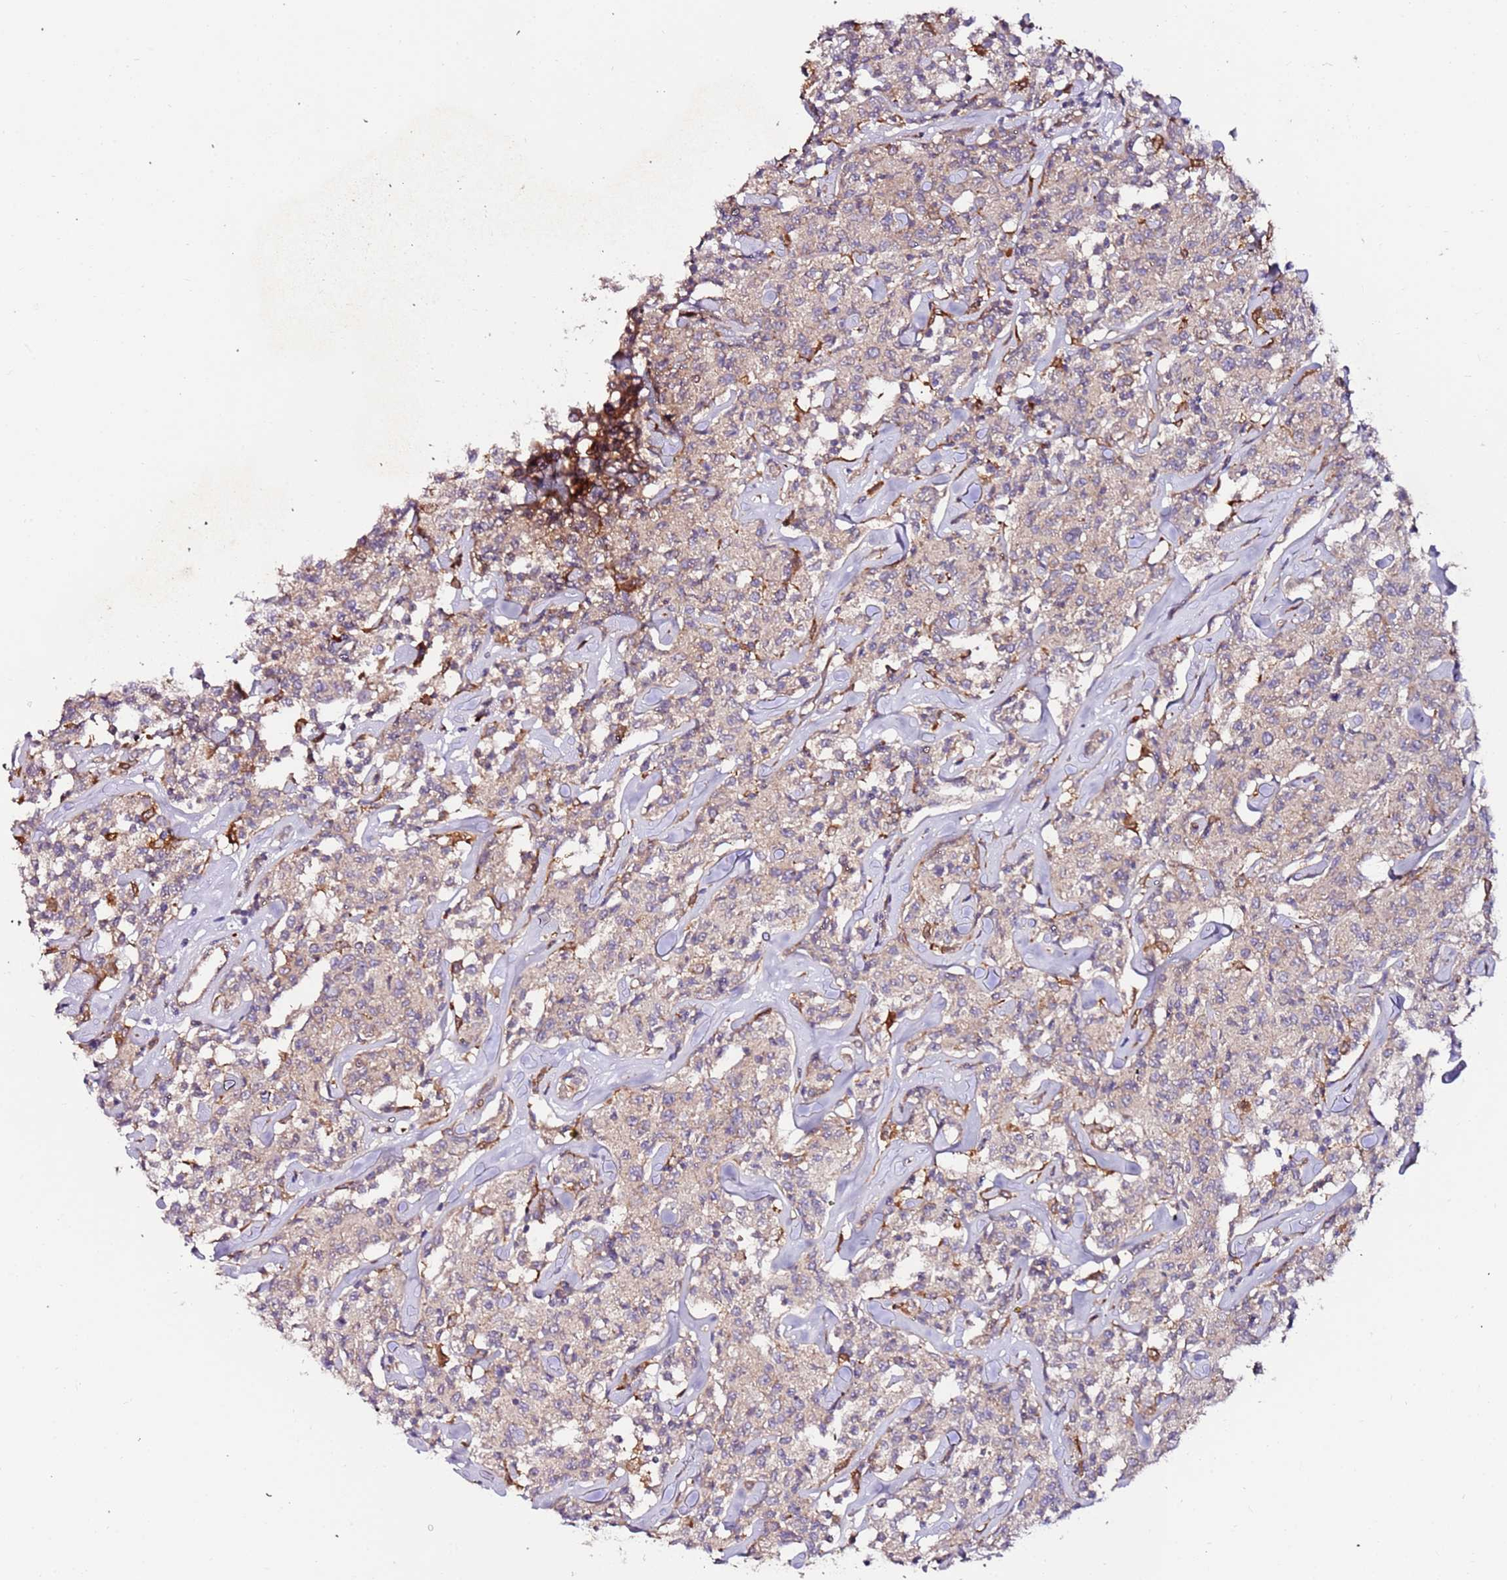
{"staining": {"intensity": "weak", "quantity": "<25%", "location": "cytoplasmic/membranous"}, "tissue": "lymphoma", "cell_type": "Tumor cells", "image_type": "cancer", "snomed": [{"axis": "morphology", "description": "Malignant lymphoma, non-Hodgkin's type, Low grade"}, {"axis": "topography", "description": "Small intestine"}], "caption": "Immunohistochemistry (IHC) of human lymphoma reveals no expression in tumor cells. (DAB IHC visualized using brightfield microscopy, high magnification).", "gene": "FLVCR1", "patient": {"sex": "female", "age": 59}}